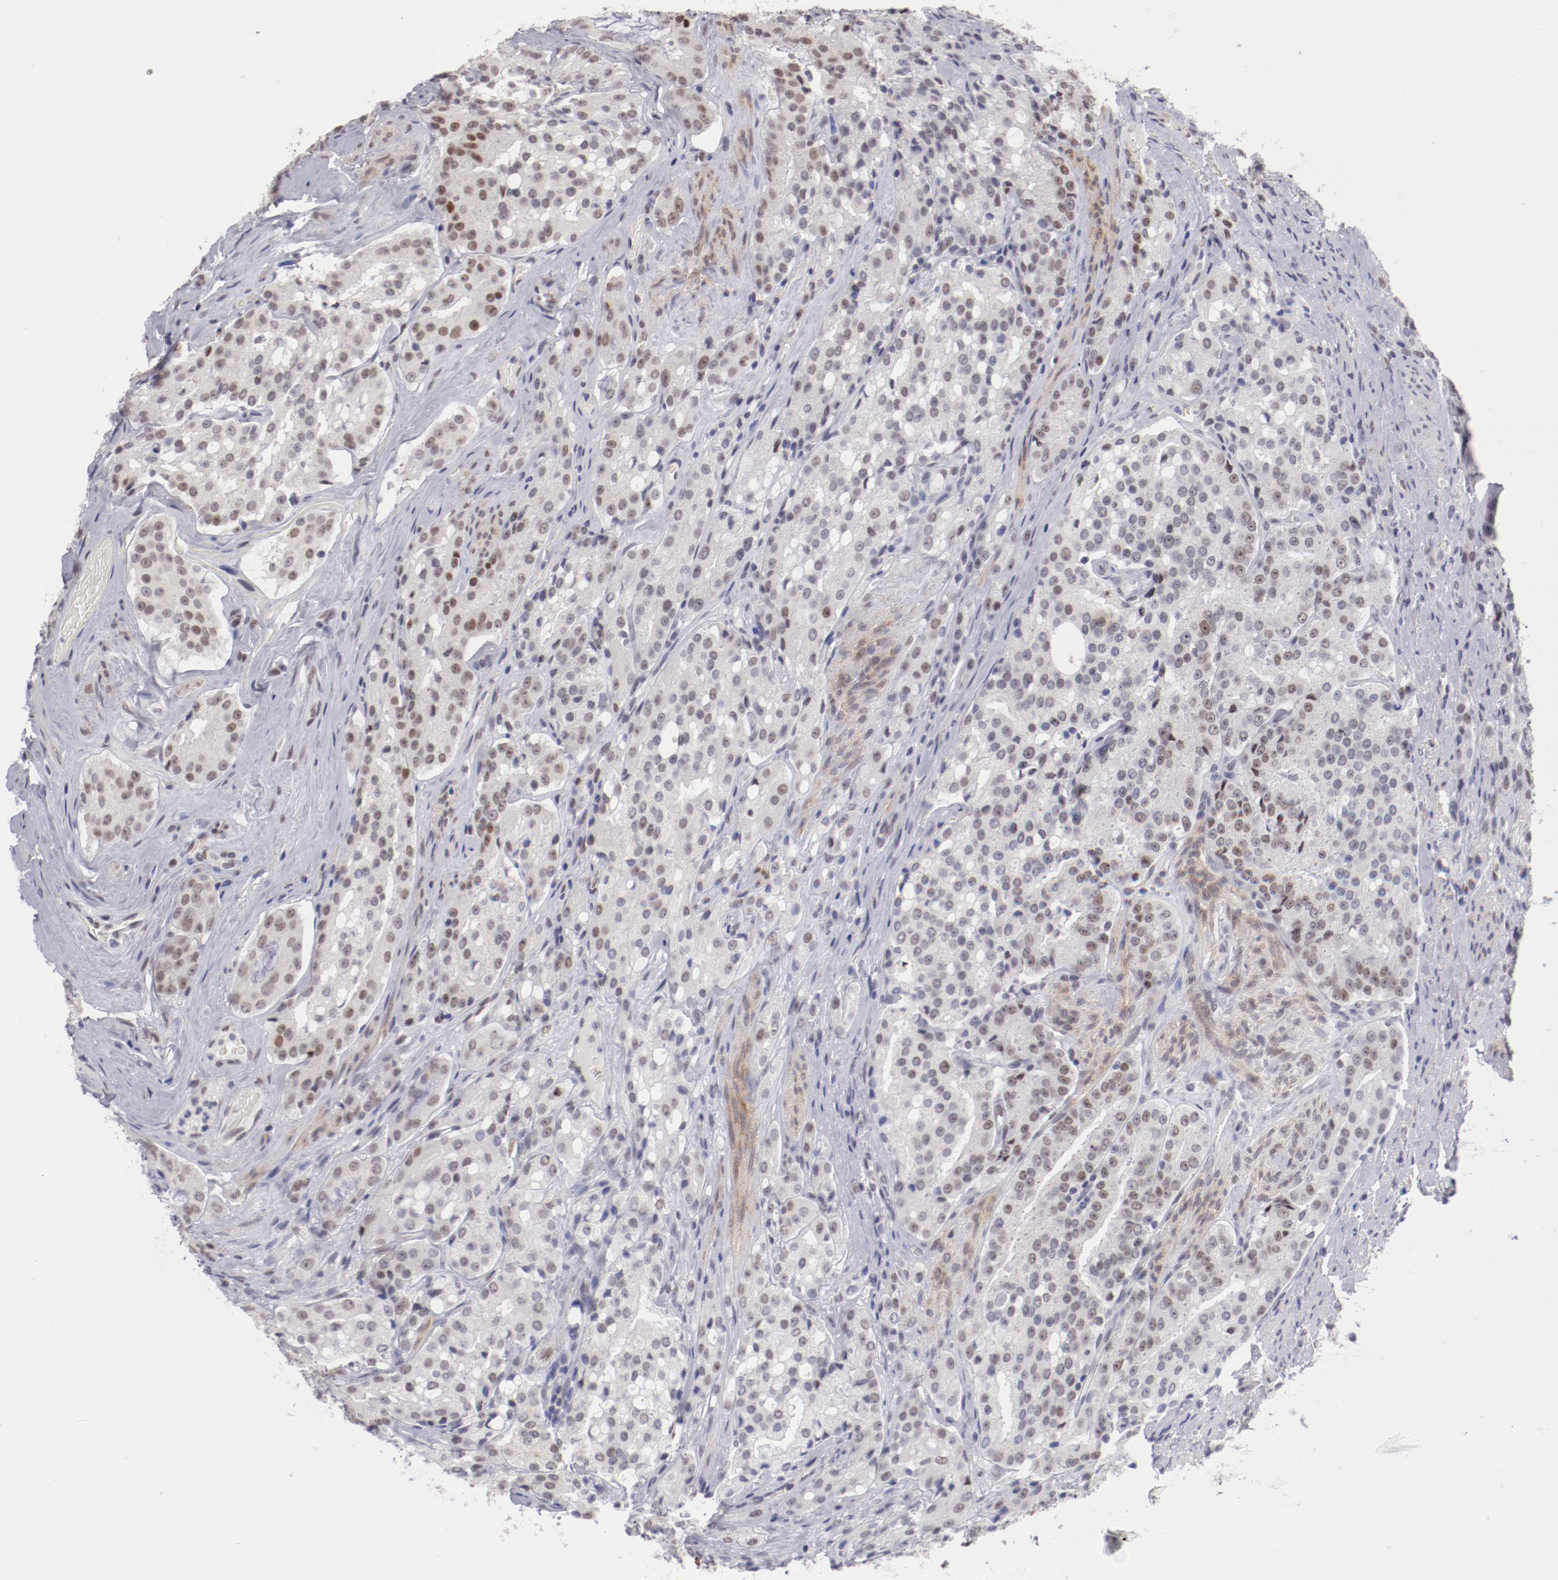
{"staining": {"intensity": "weak", "quantity": "<25%", "location": "nuclear"}, "tissue": "prostate cancer", "cell_type": "Tumor cells", "image_type": "cancer", "snomed": [{"axis": "morphology", "description": "Adenocarcinoma, Medium grade"}, {"axis": "topography", "description": "Prostate"}], "caption": "IHC image of human prostate cancer (medium-grade adenocarcinoma) stained for a protein (brown), which demonstrates no staining in tumor cells.", "gene": "TFAP4", "patient": {"sex": "male", "age": 72}}